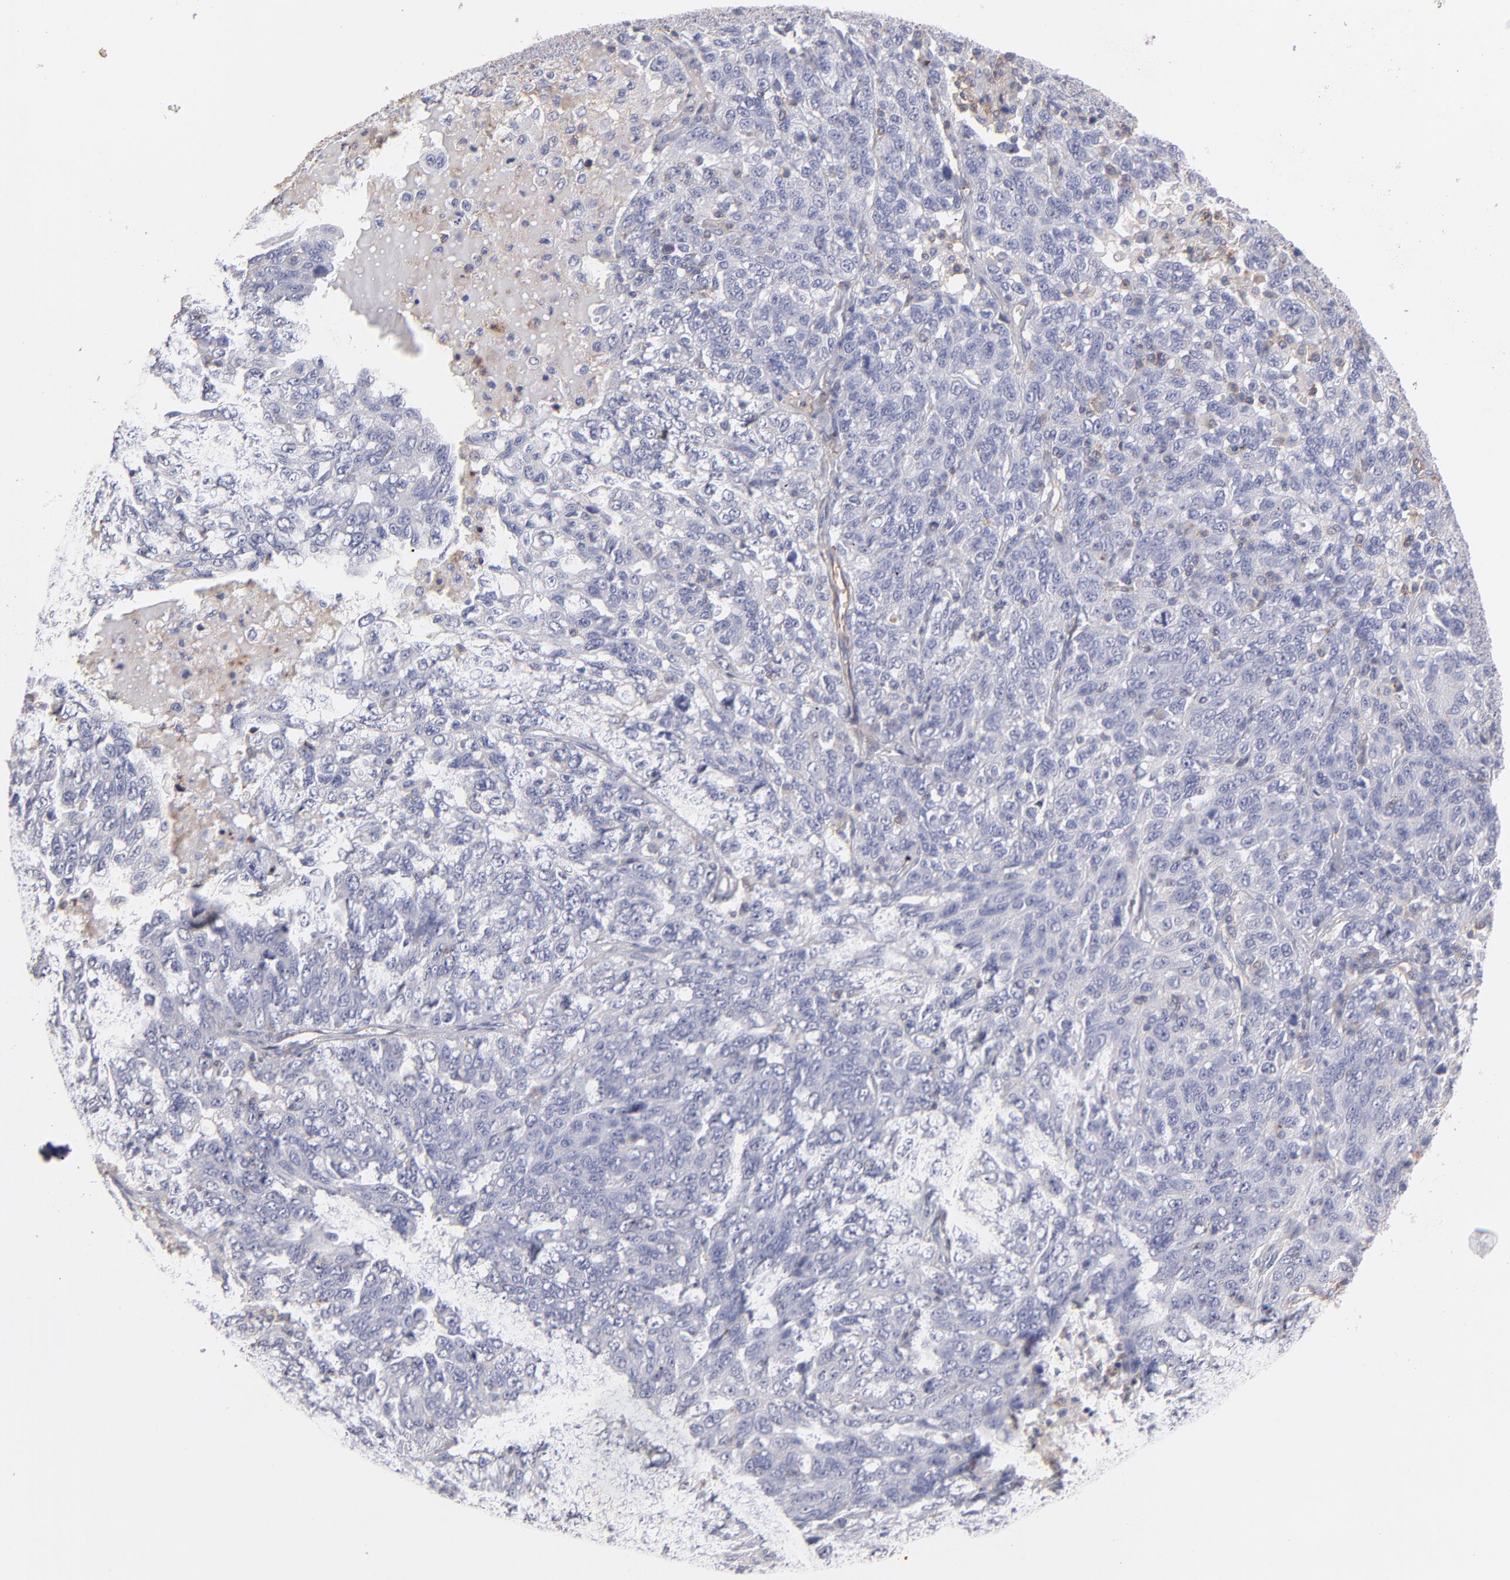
{"staining": {"intensity": "negative", "quantity": "none", "location": "none"}, "tissue": "ovarian cancer", "cell_type": "Tumor cells", "image_type": "cancer", "snomed": [{"axis": "morphology", "description": "Cystadenocarcinoma, serous, NOS"}, {"axis": "topography", "description": "Ovary"}], "caption": "A high-resolution image shows IHC staining of serous cystadenocarcinoma (ovarian), which displays no significant positivity in tumor cells.", "gene": "ABCB1", "patient": {"sex": "female", "age": 71}}